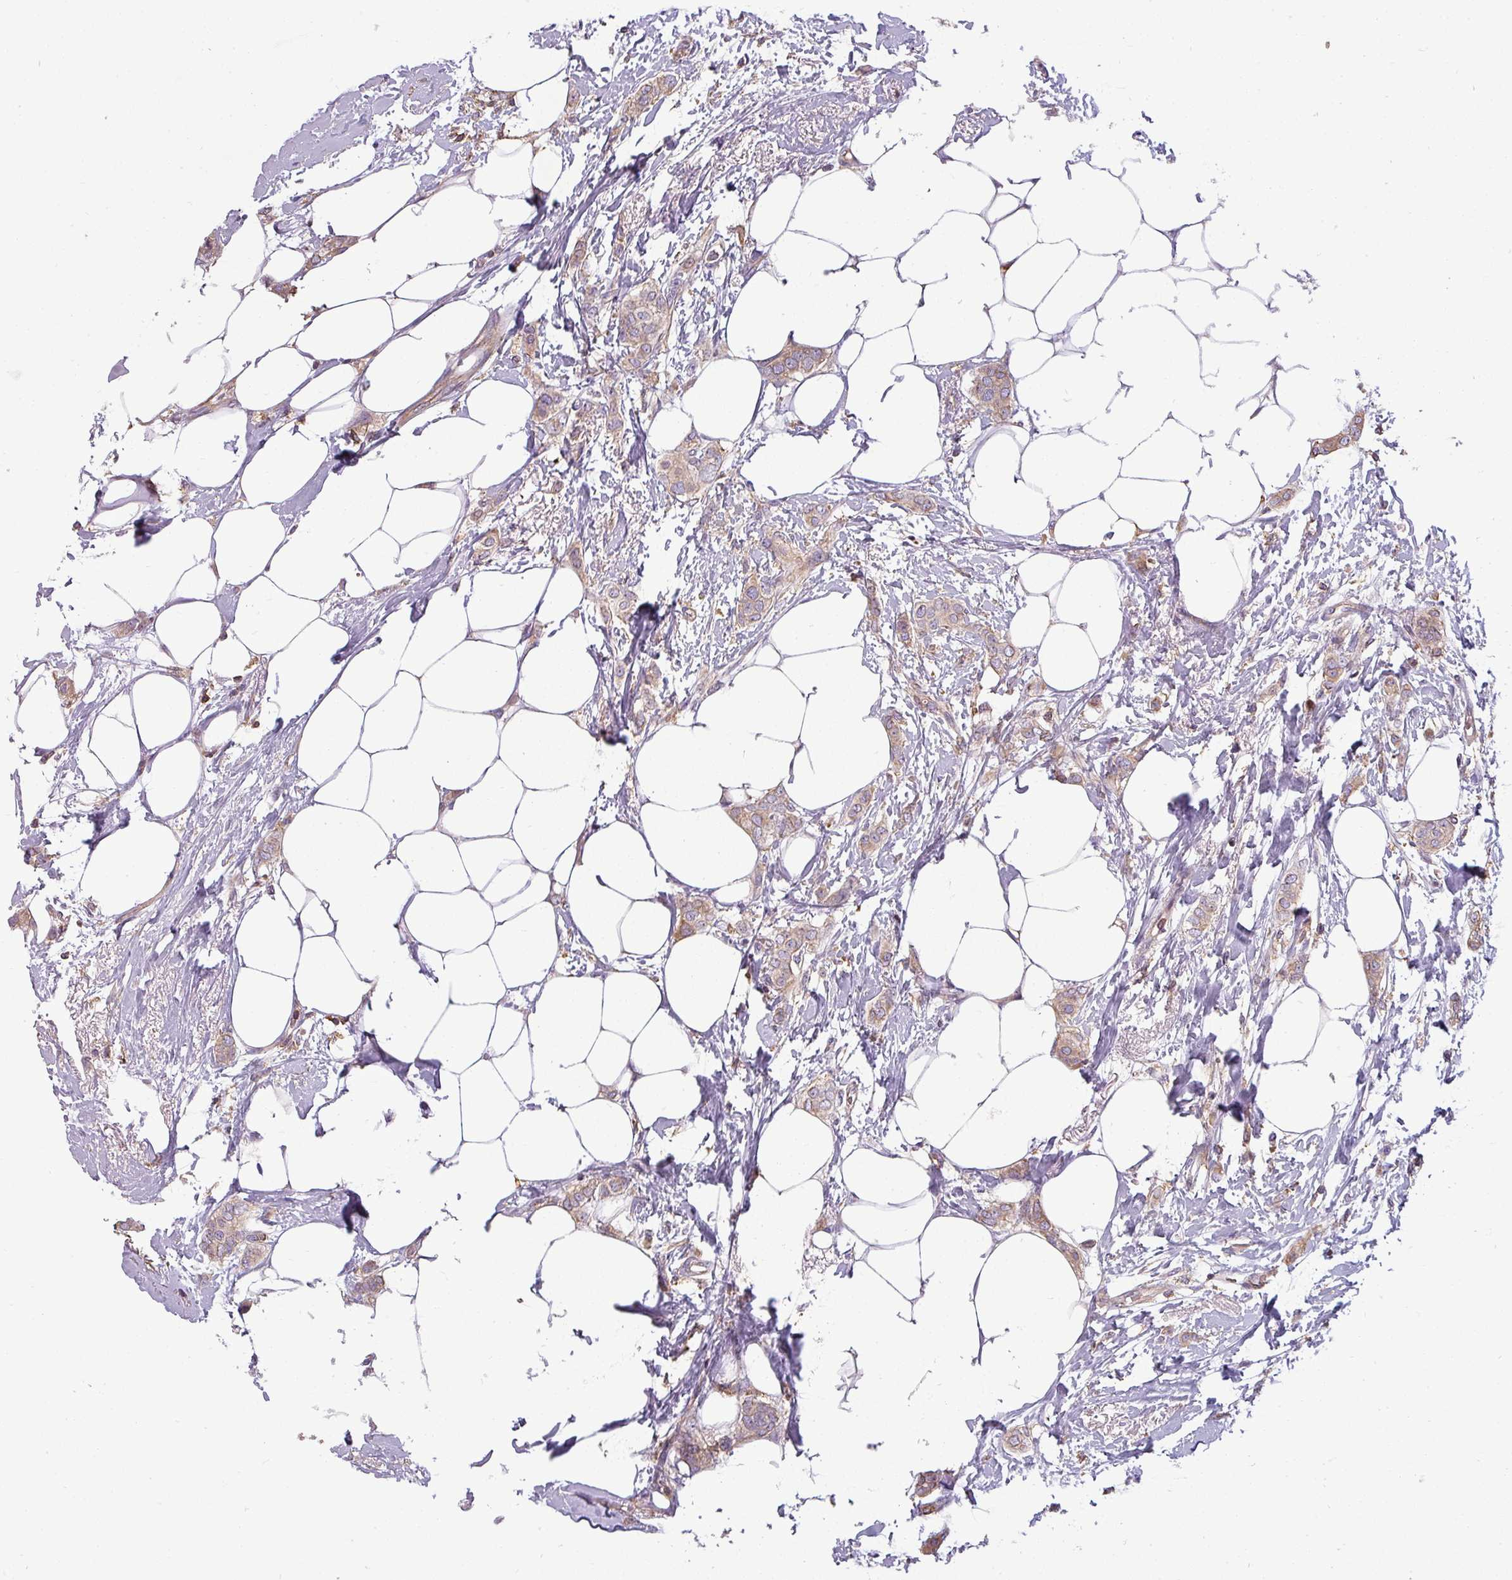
{"staining": {"intensity": "weak", "quantity": ">75%", "location": "cytoplasmic/membranous"}, "tissue": "breast cancer", "cell_type": "Tumor cells", "image_type": "cancer", "snomed": [{"axis": "morphology", "description": "Duct carcinoma"}, {"axis": "topography", "description": "Breast"}], "caption": "Intraductal carcinoma (breast) stained with DAB (3,3'-diaminobenzidine) immunohistochemistry exhibits low levels of weak cytoplasmic/membranous staining in approximately >75% of tumor cells.", "gene": "ZNF835", "patient": {"sex": "female", "age": 72}}